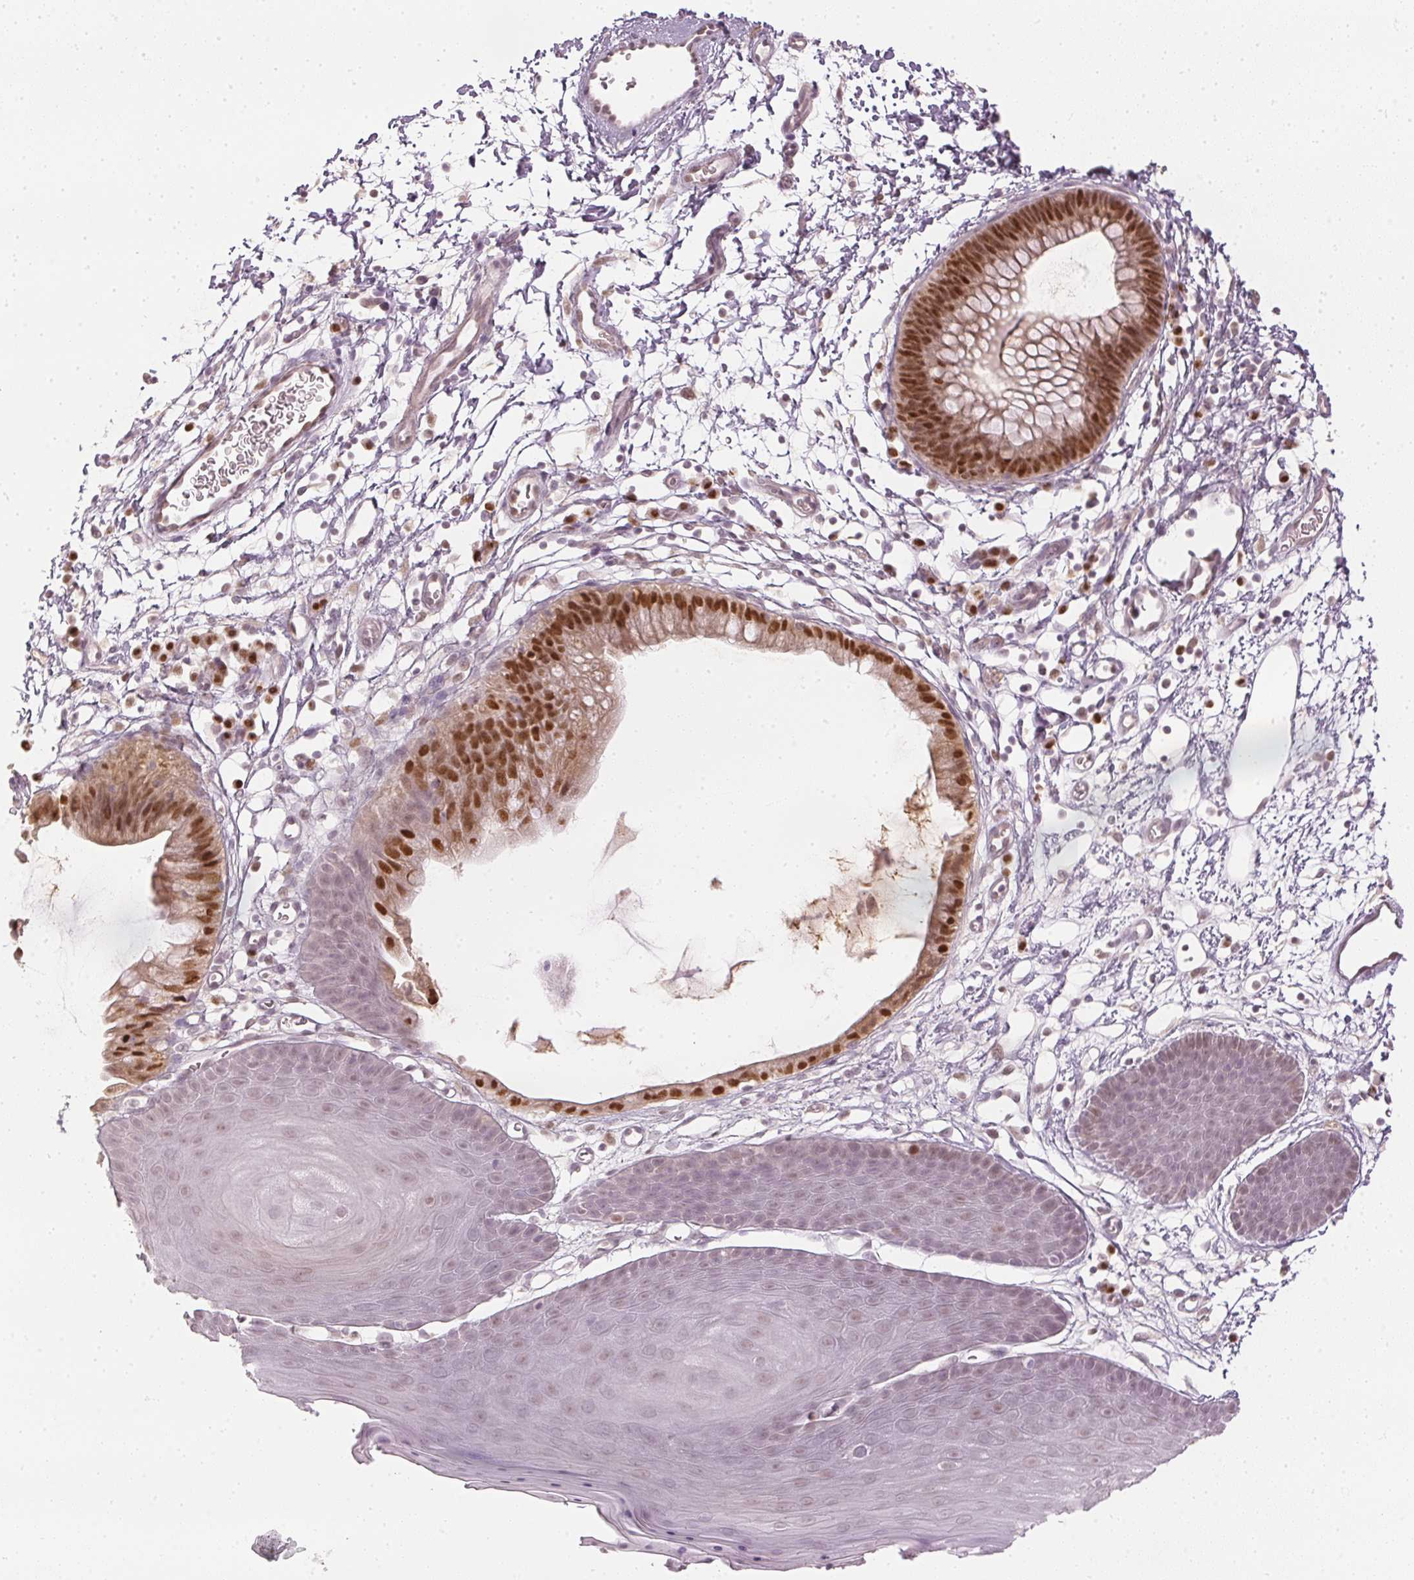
{"staining": {"intensity": "moderate", "quantity": "<25%", "location": "nuclear"}, "tissue": "skin", "cell_type": "Epidermal cells", "image_type": "normal", "snomed": [{"axis": "morphology", "description": "Normal tissue, NOS"}, {"axis": "topography", "description": "Anal"}], "caption": "Immunohistochemical staining of benign human skin reveals moderate nuclear protein positivity in about <25% of epidermal cells. (brown staining indicates protein expression, while blue staining denotes nuclei).", "gene": "ENSG00000267001", "patient": {"sex": "male", "age": 53}}